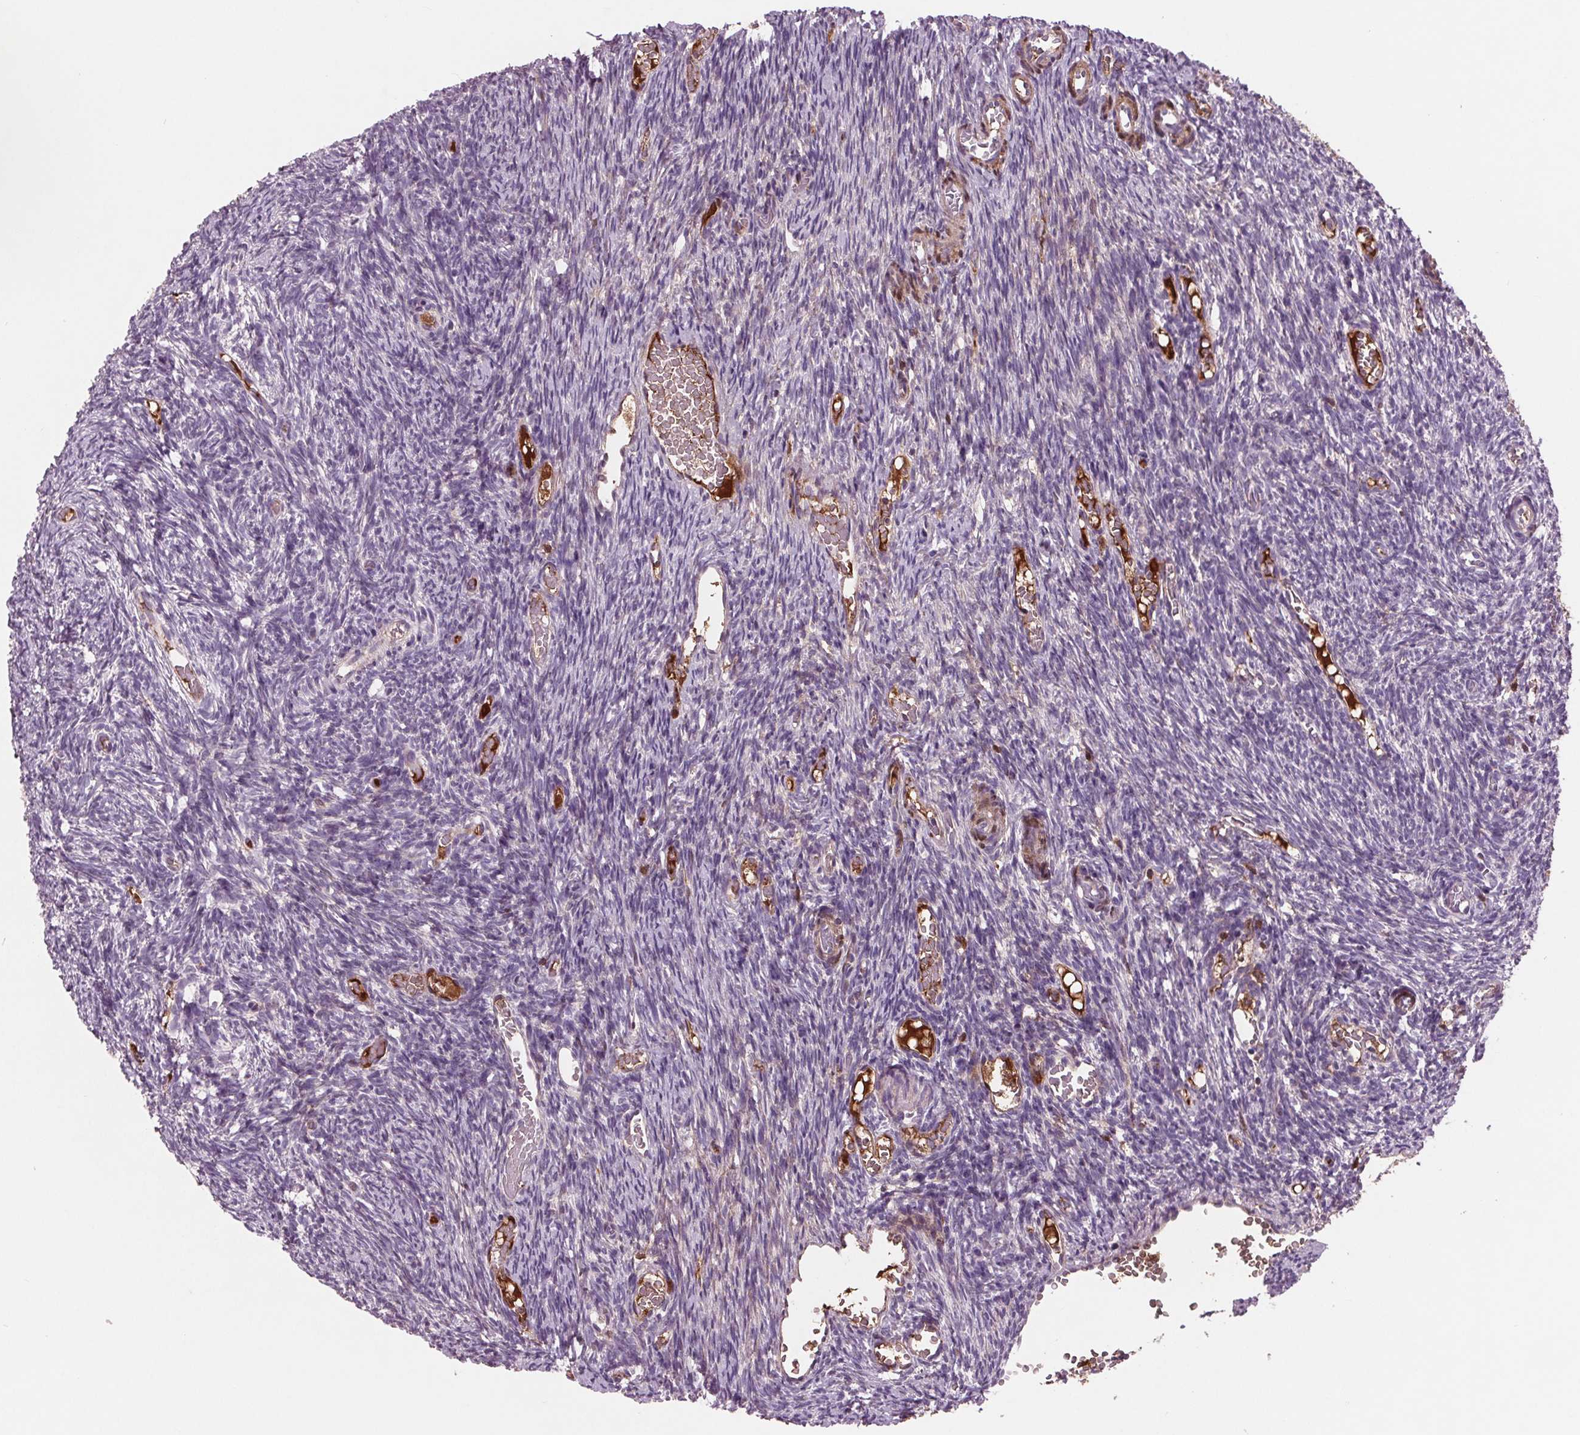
{"staining": {"intensity": "negative", "quantity": "none", "location": "none"}, "tissue": "ovary", "cell_type": "Follicle cells", "image_type": "normal", "snomed": [{"axis": "morphology", "description": "Normal tissue, NOS"}, {"axis": "topography", "description": "Ovary"}], "caption": "Histopathology image shows no protein expression in follicle cells of benign ovary. Brightfield microscopy of IHC stained with DAB (brown) and hematoxylin (blue), captured at high magnification.", "gene": "C6", "patient": {"sex": "female", "age": 39}}